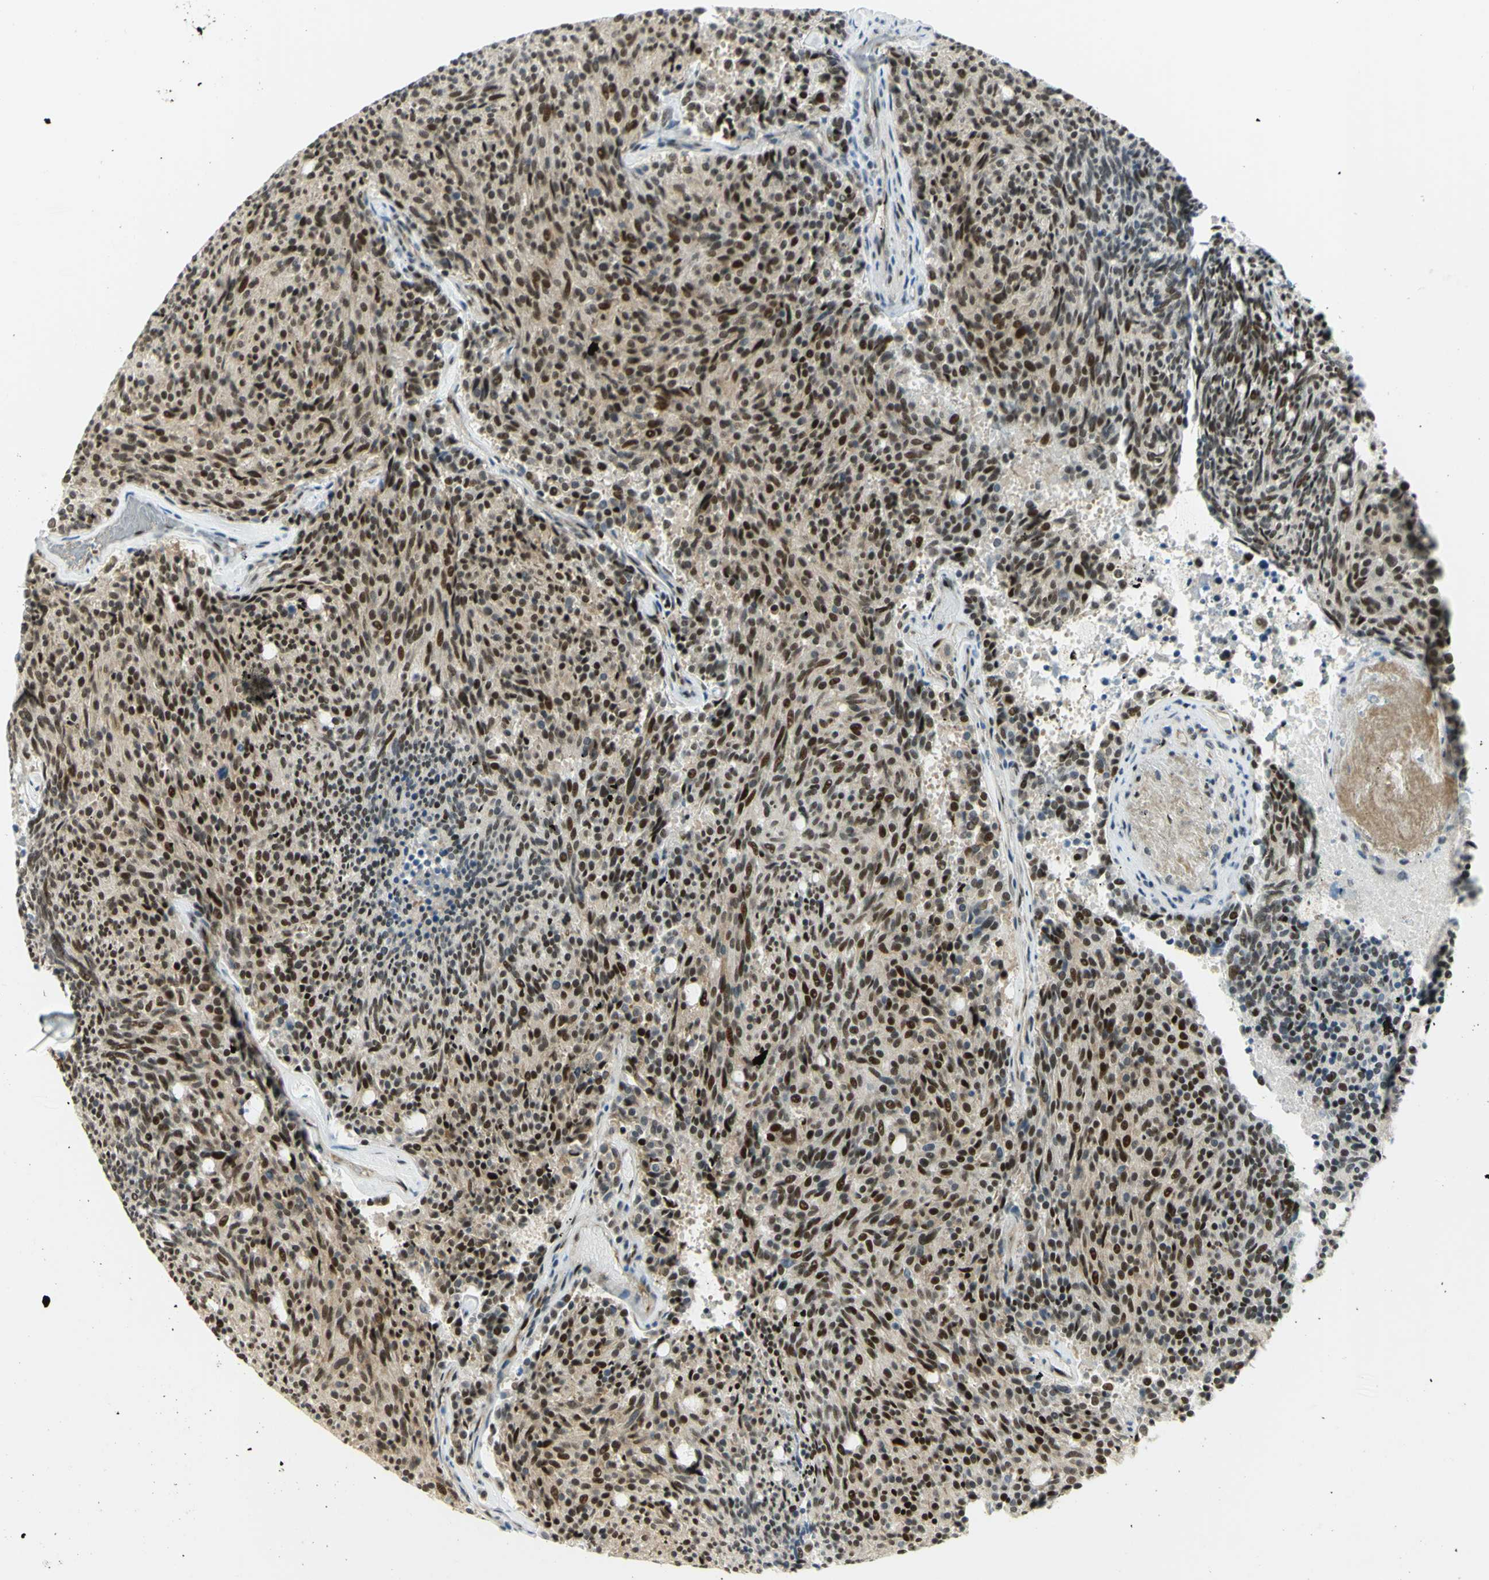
{"staining": {"intensity": "strong", "quantity": ">75%", "location": "nuclear"}, "tissue": "carcinoid", "cell_type": "Tumor cells", "image_type": "cancer", "snomed": [{"axis": "morphology", "description": "Carcinoid, malignant, NOS"}, {"axis": "topography", "description": "Pancreas"}], "caption": "Malignant carcinoid stained for a protein (brown) shows strong nuclear positive expression in approximately >75% of tumor cells.", "gene": "DDX1", "patient": {"sex": "female", "age": 54}}